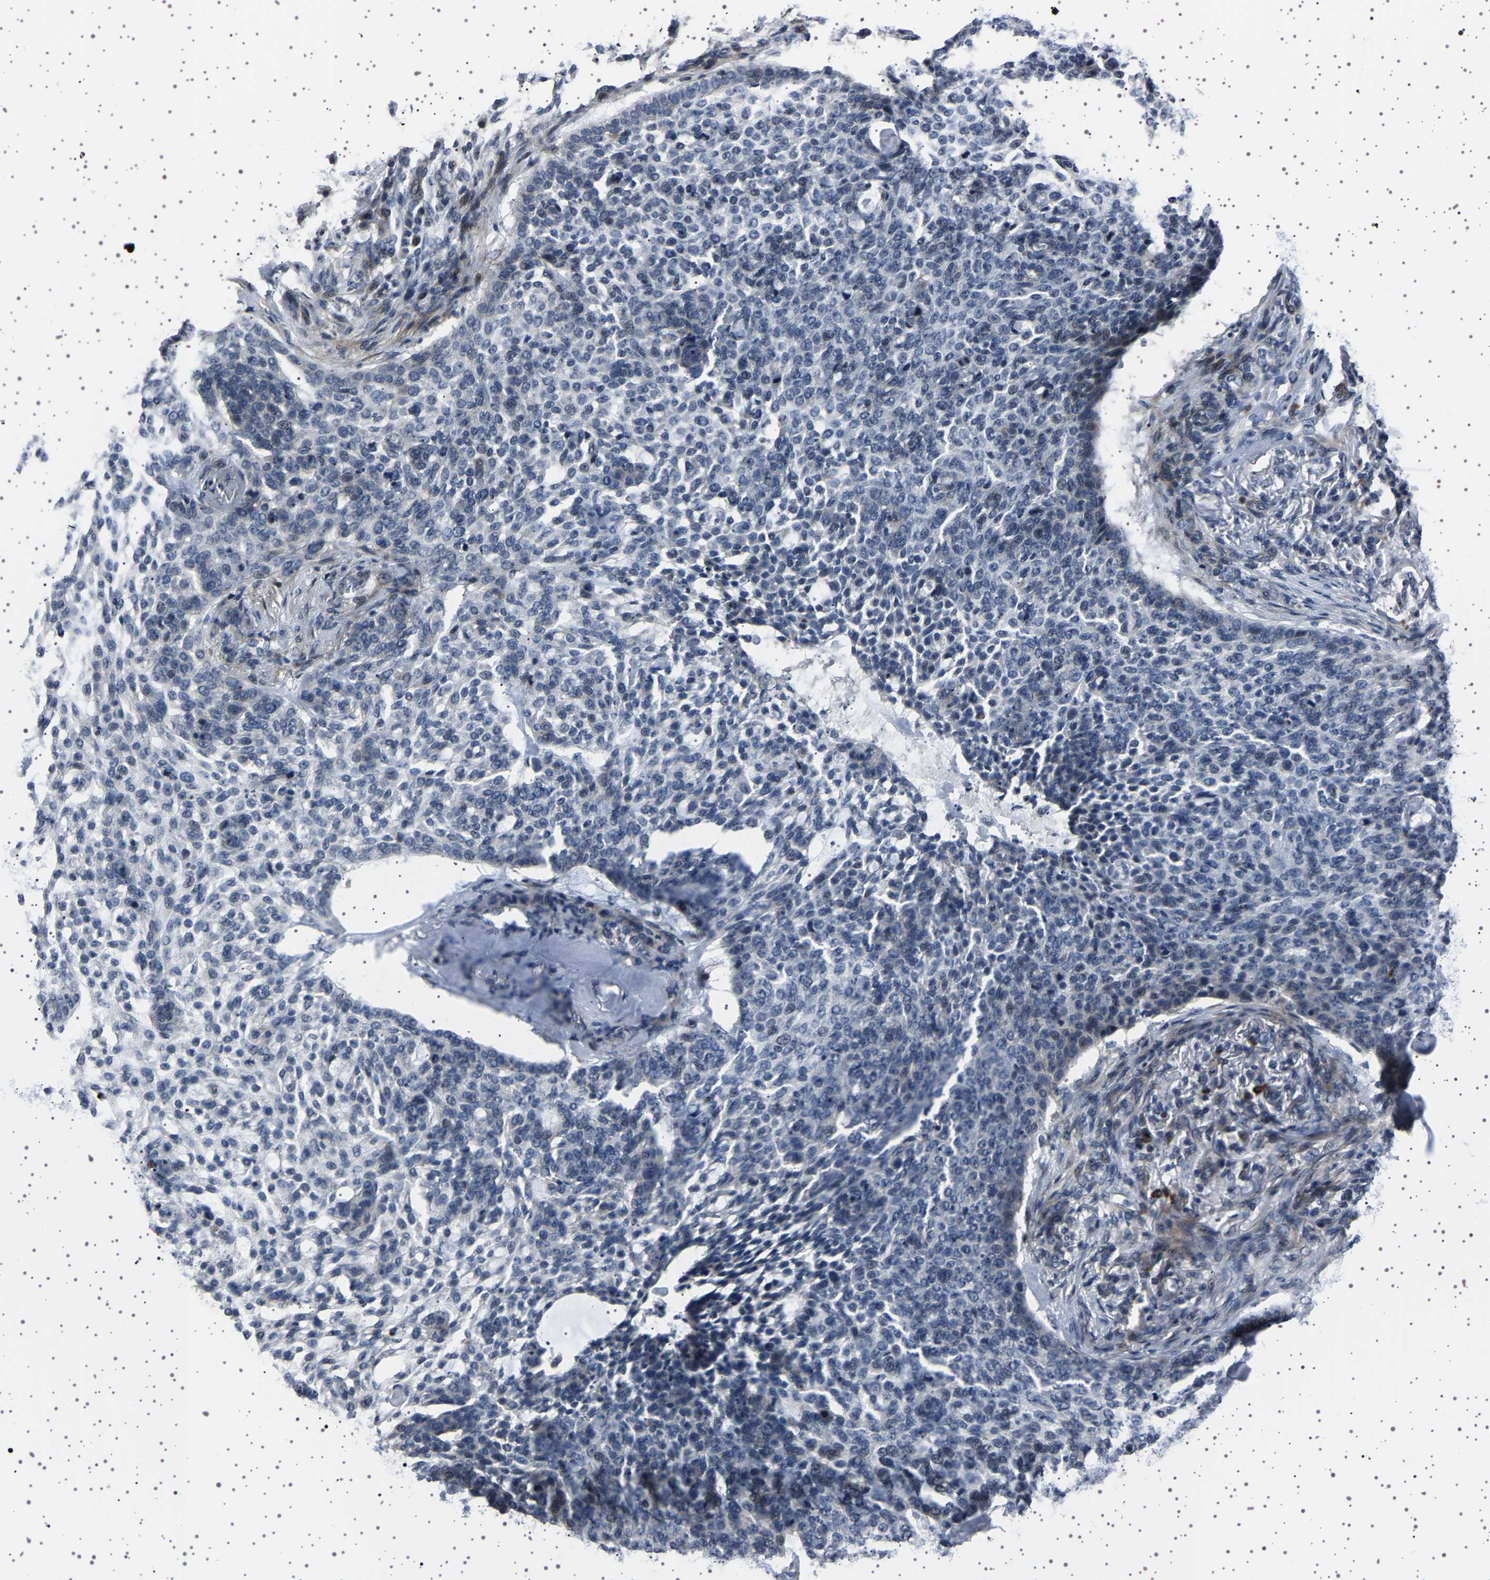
{"staining": {"intensity": "weak", "quantity": "<25%", "location": "nuclear"}, "tissue": "skin cancer", "cell_type": "Tumor cells", "image_type": "cancer", "snomed": [{"axis": "morphology", "description": "Basal cell carcinoma"}, {"axis": "topography", "description": "Skin"}], "caption": "Histopathology image shows no protein positivity in tumor cells of skin basal cell carcinoma tissue.", "gene": "PAK5", "patient": {"sex": "female", "age": 64}}